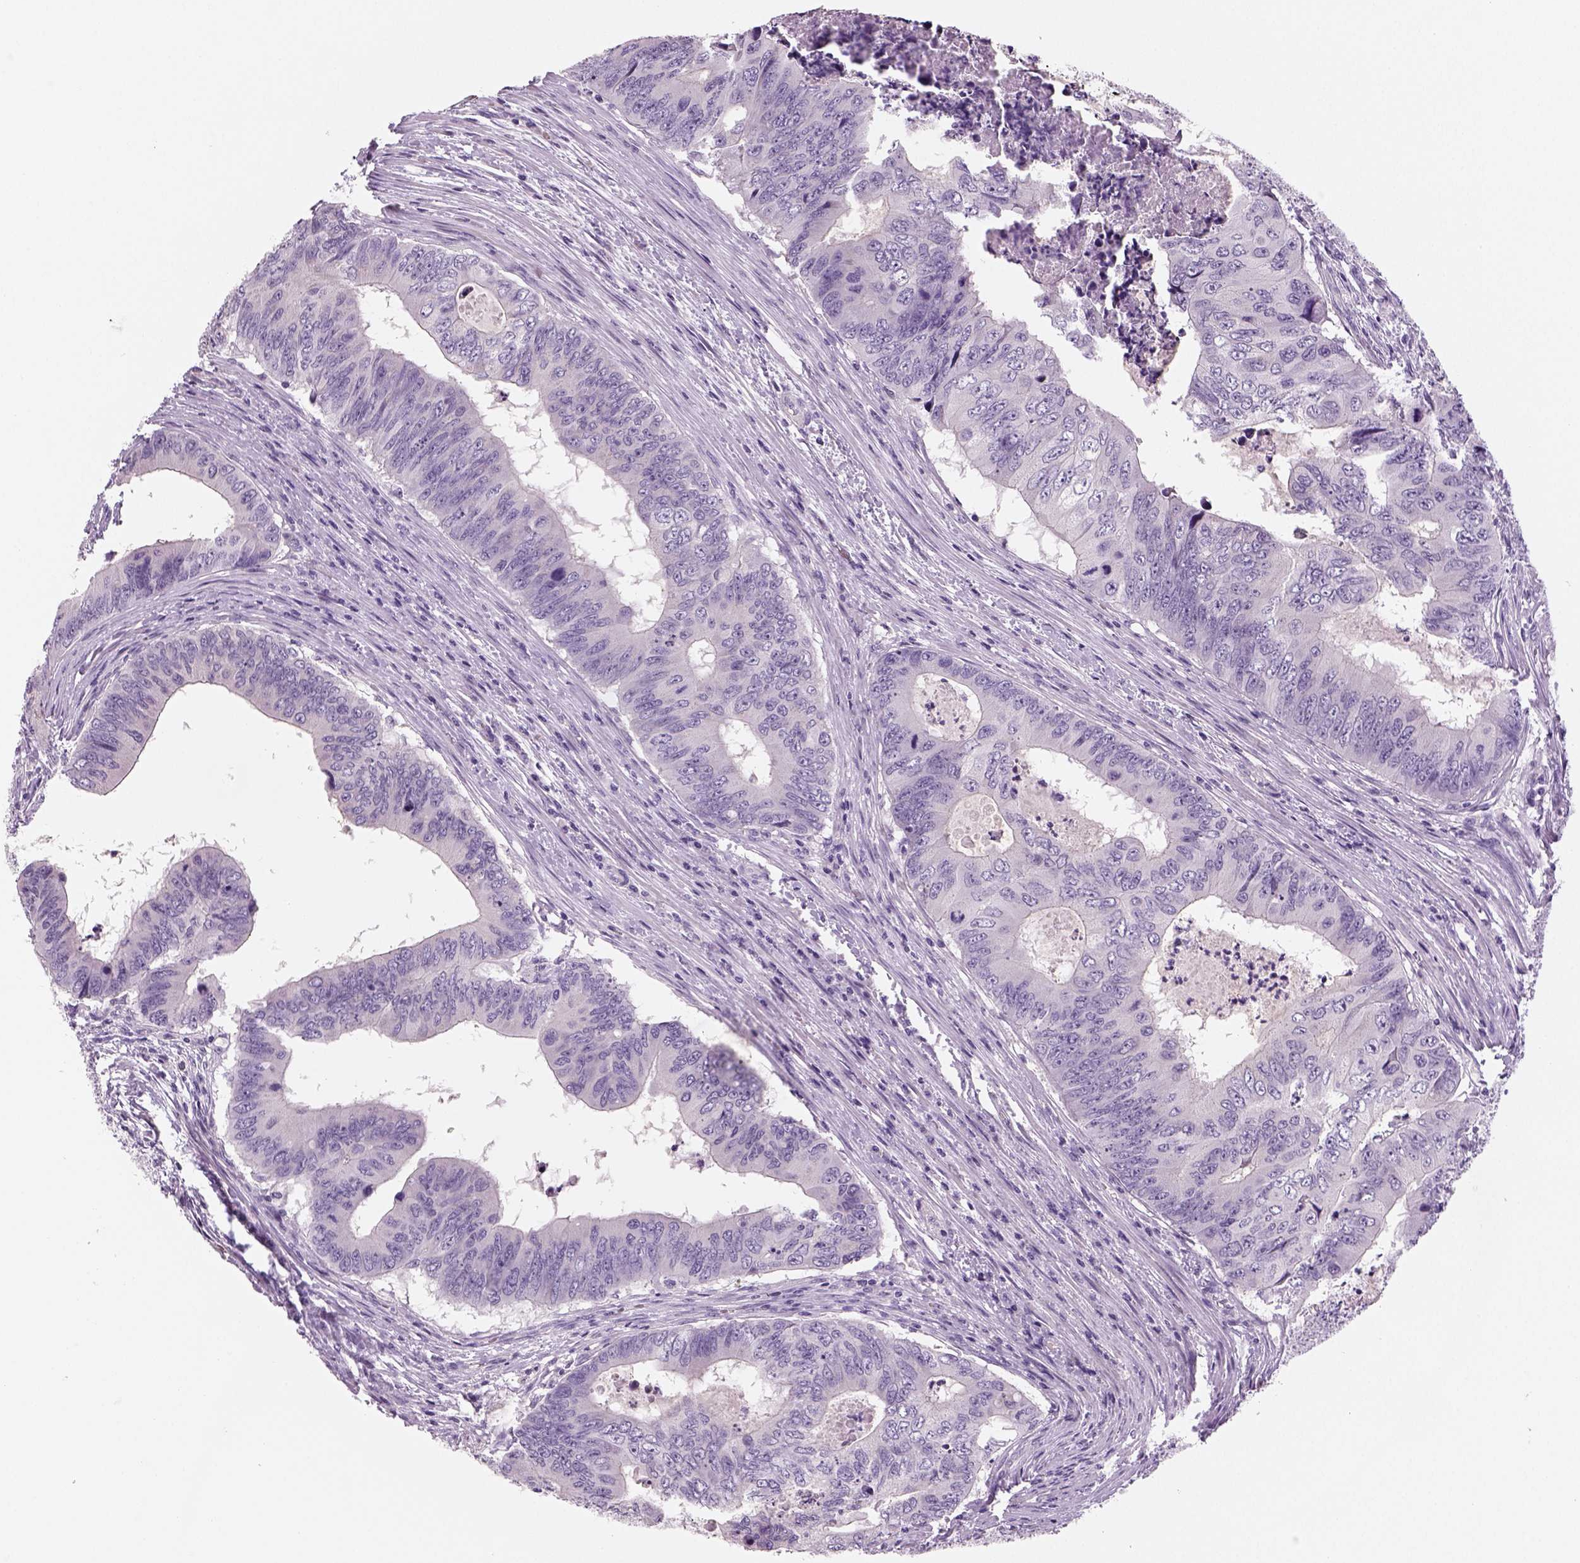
{"staining": {"intensity": "negative", "quantity": "none", "location": "none"}, "tissue": "colorectal cancer", "cell_type": "Tumor cells", "image_type": "cancer", "snomed": [{"axis": "morphology", "description": "Adenocarcinoma, NOS"}, {"axis": "topography", "description": "Colon"}], "caption": "Immunohistochemistry (IHC) of colorectal cancer exhibits no expression in tumor cells.", "gene": "TSPAN7", "patient": {"sex": "male", "age": 53}}